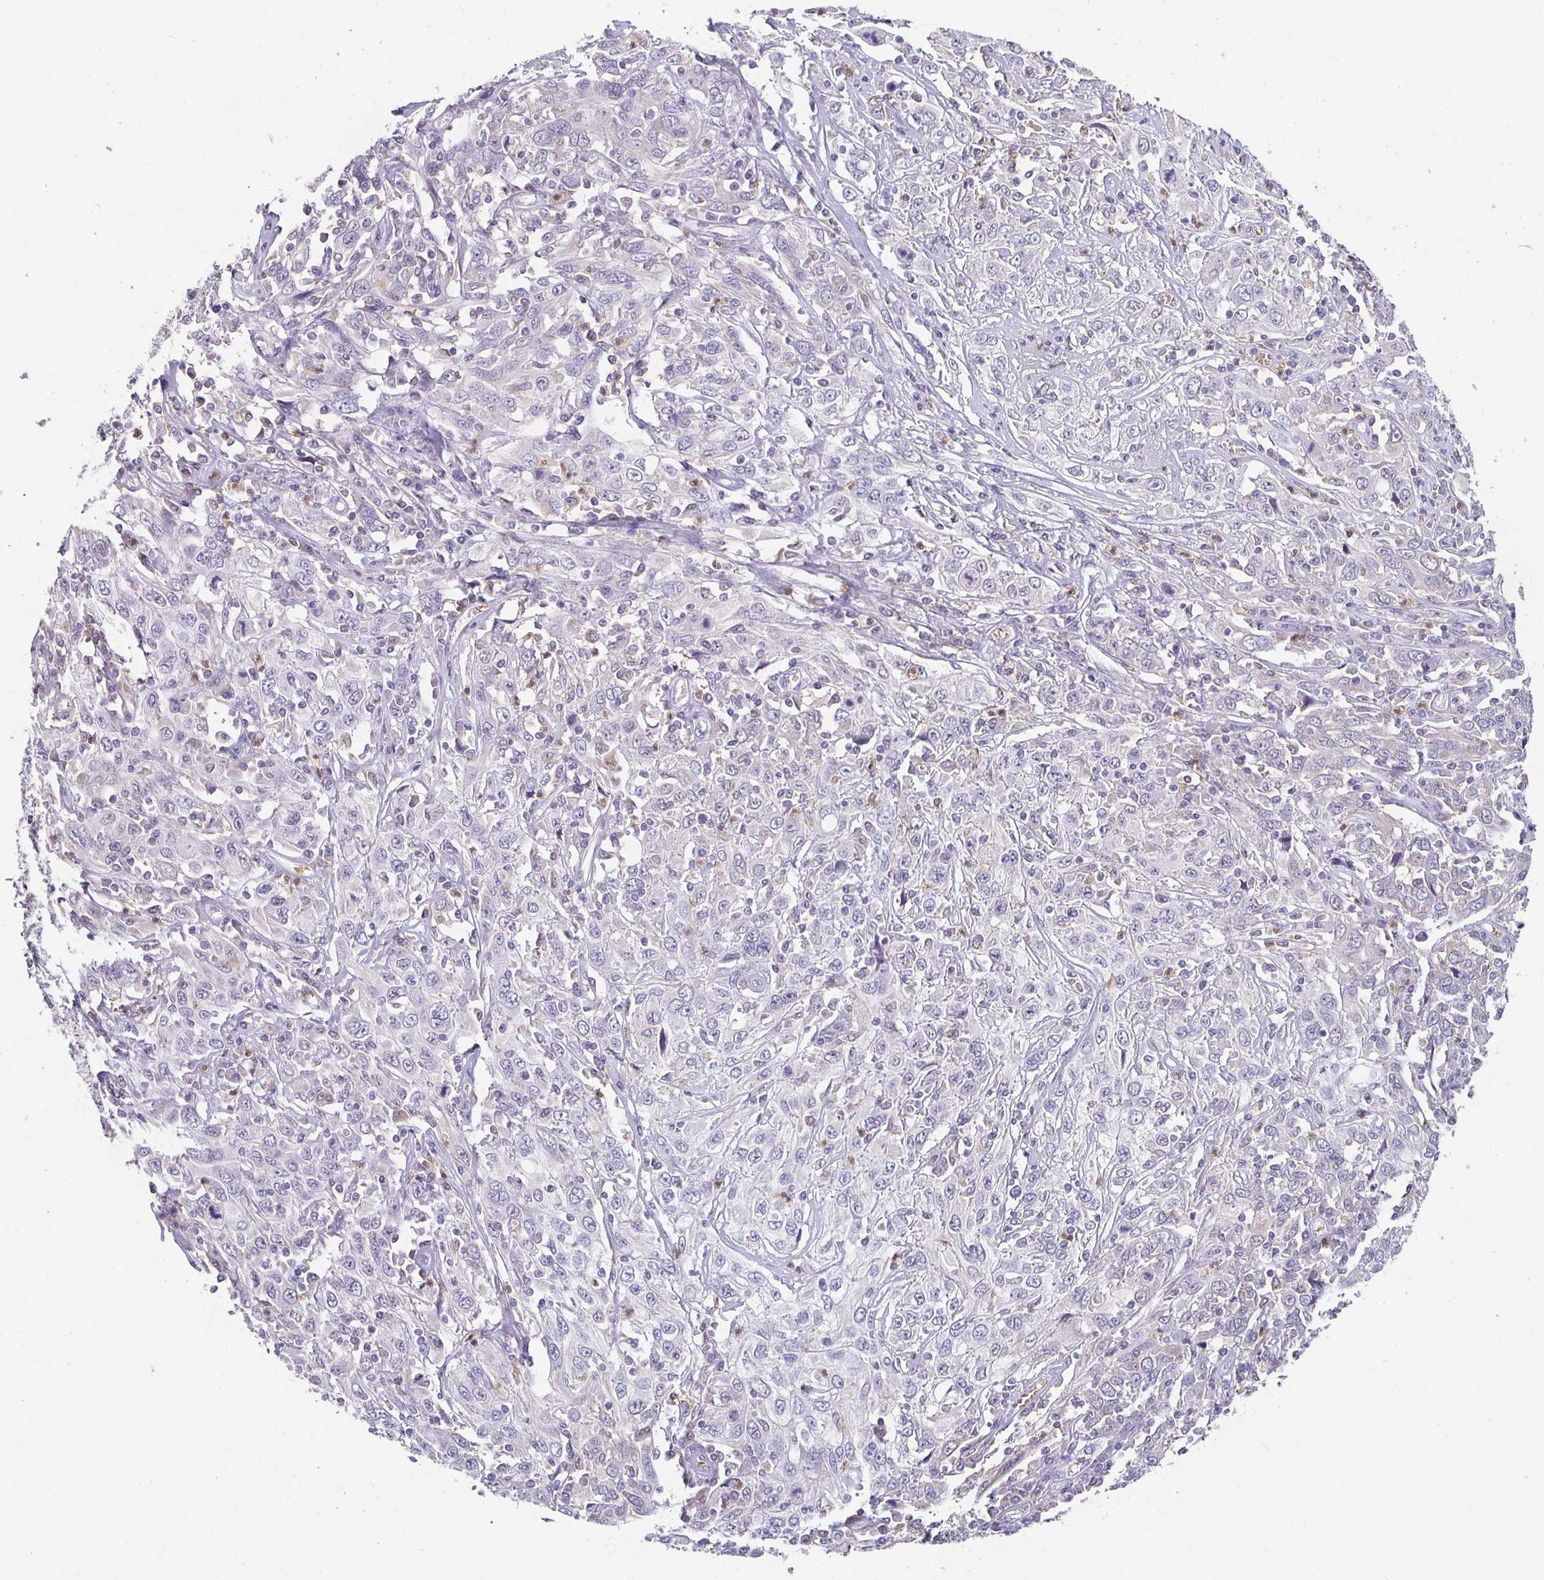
{"staining": {"intensity": "negative", "quantity": "none", "location": "none"}, "tissue": "cervical cancer", "cell_type": "Tumor cells", "image_type": "cancer", "snomed": [{"axis": "morphology", "description": "Squamous cell carcinoma, NOS"}, {"axis": "topography", "description": "Cervix"}], "caption": "Immunohistochemistry (IHC) micrograph of human cervical squamous cell carcinoma stained for a protein (brown), which shows no staining in tumor cells.", "gene": "GK2", "patient": {"sex": "female", "age": 46}}